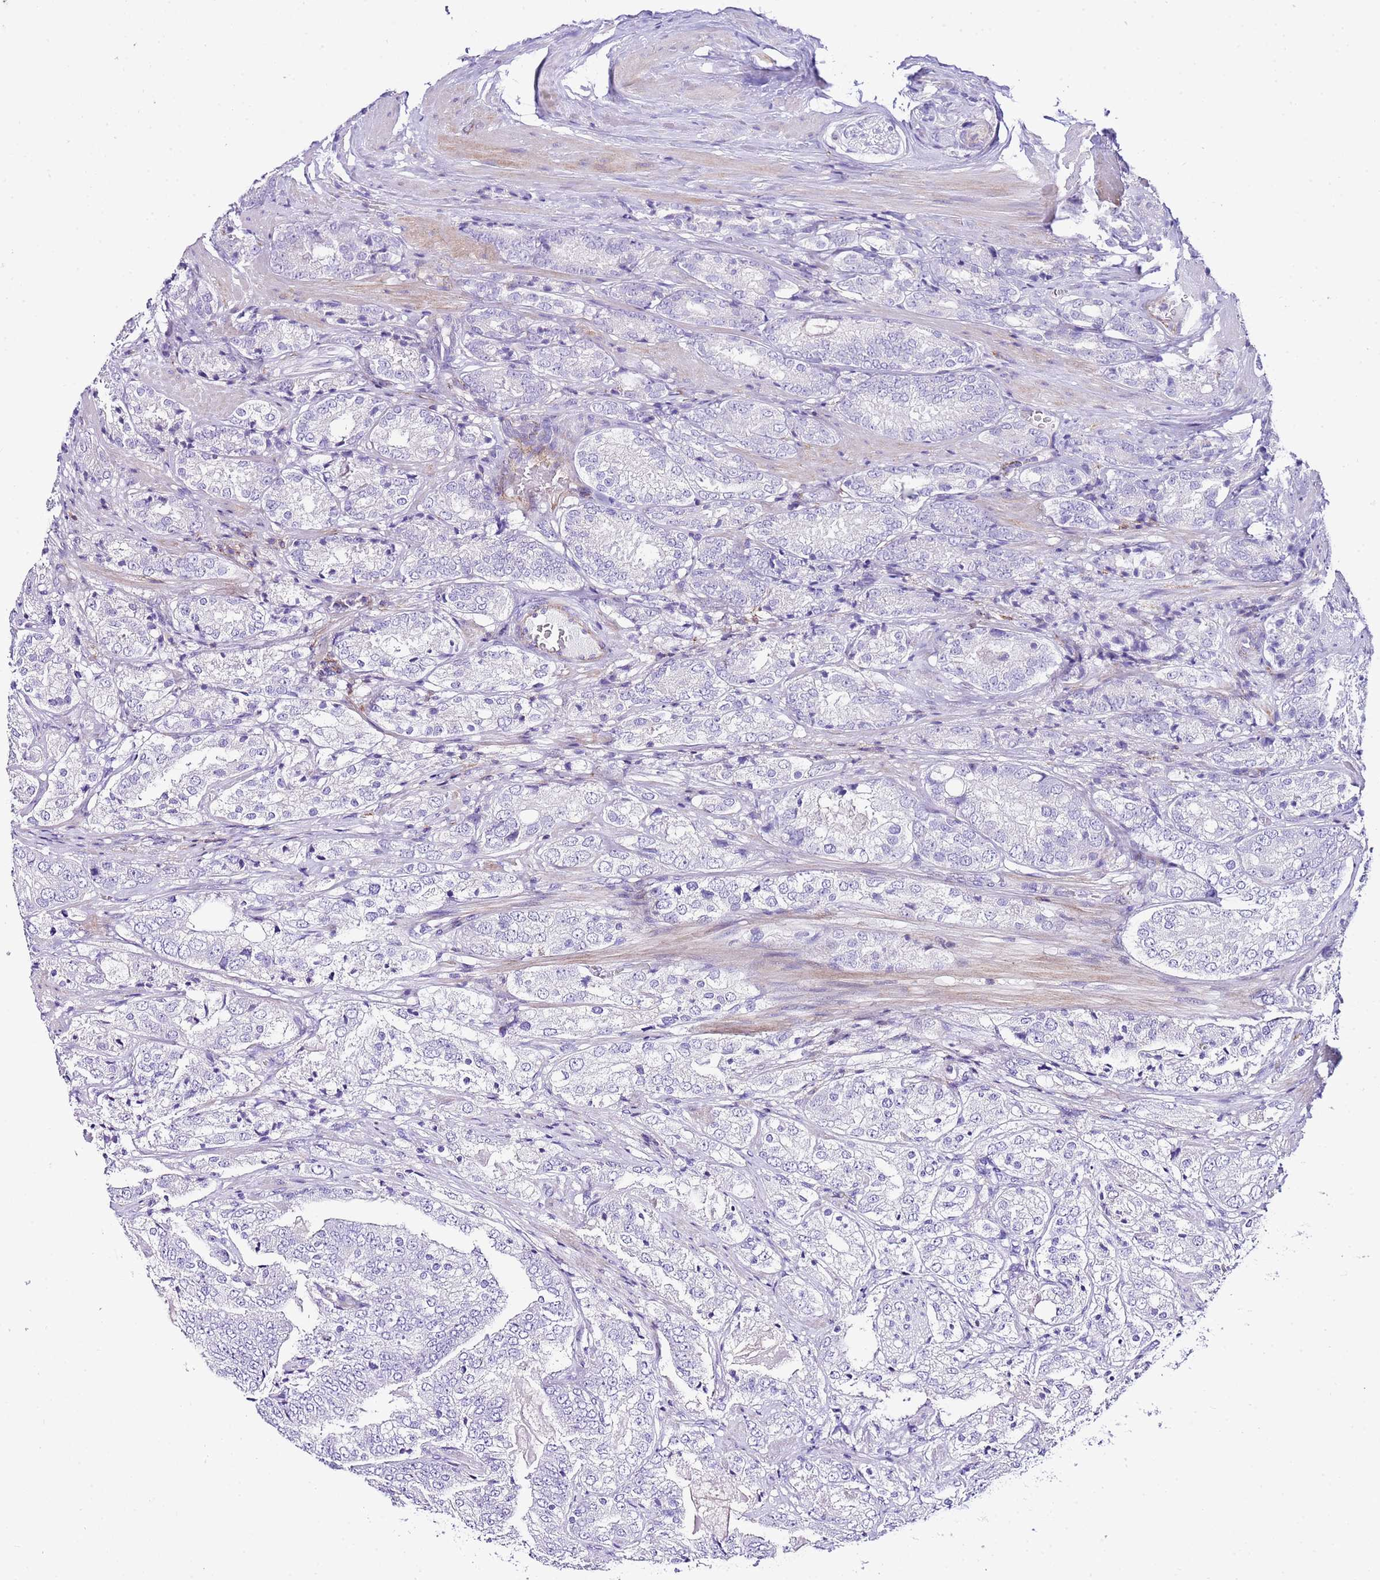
{"staining": {"intensity": "negative", "quantity": "none", "location": "none"}, "tissue": "prostate cancer", "cell_type": "Tumor cells", "image_type": "cancer", "snomed": [{"axis": "morphology", "description": "Adenocarcinoma, High grade"}, {"axis": "topography", "description": "Prostate"}], "caption": "Tumor cells are negative for brown protein staining in prostate cancer. The staining is performed using DAB (3,3'-diaminobenzidine) brown chromogen with nuclei counter-stained in using hematoxylin.", "gene": "ALDH3A1", "patient": {"sex": "male", "age": 63}}